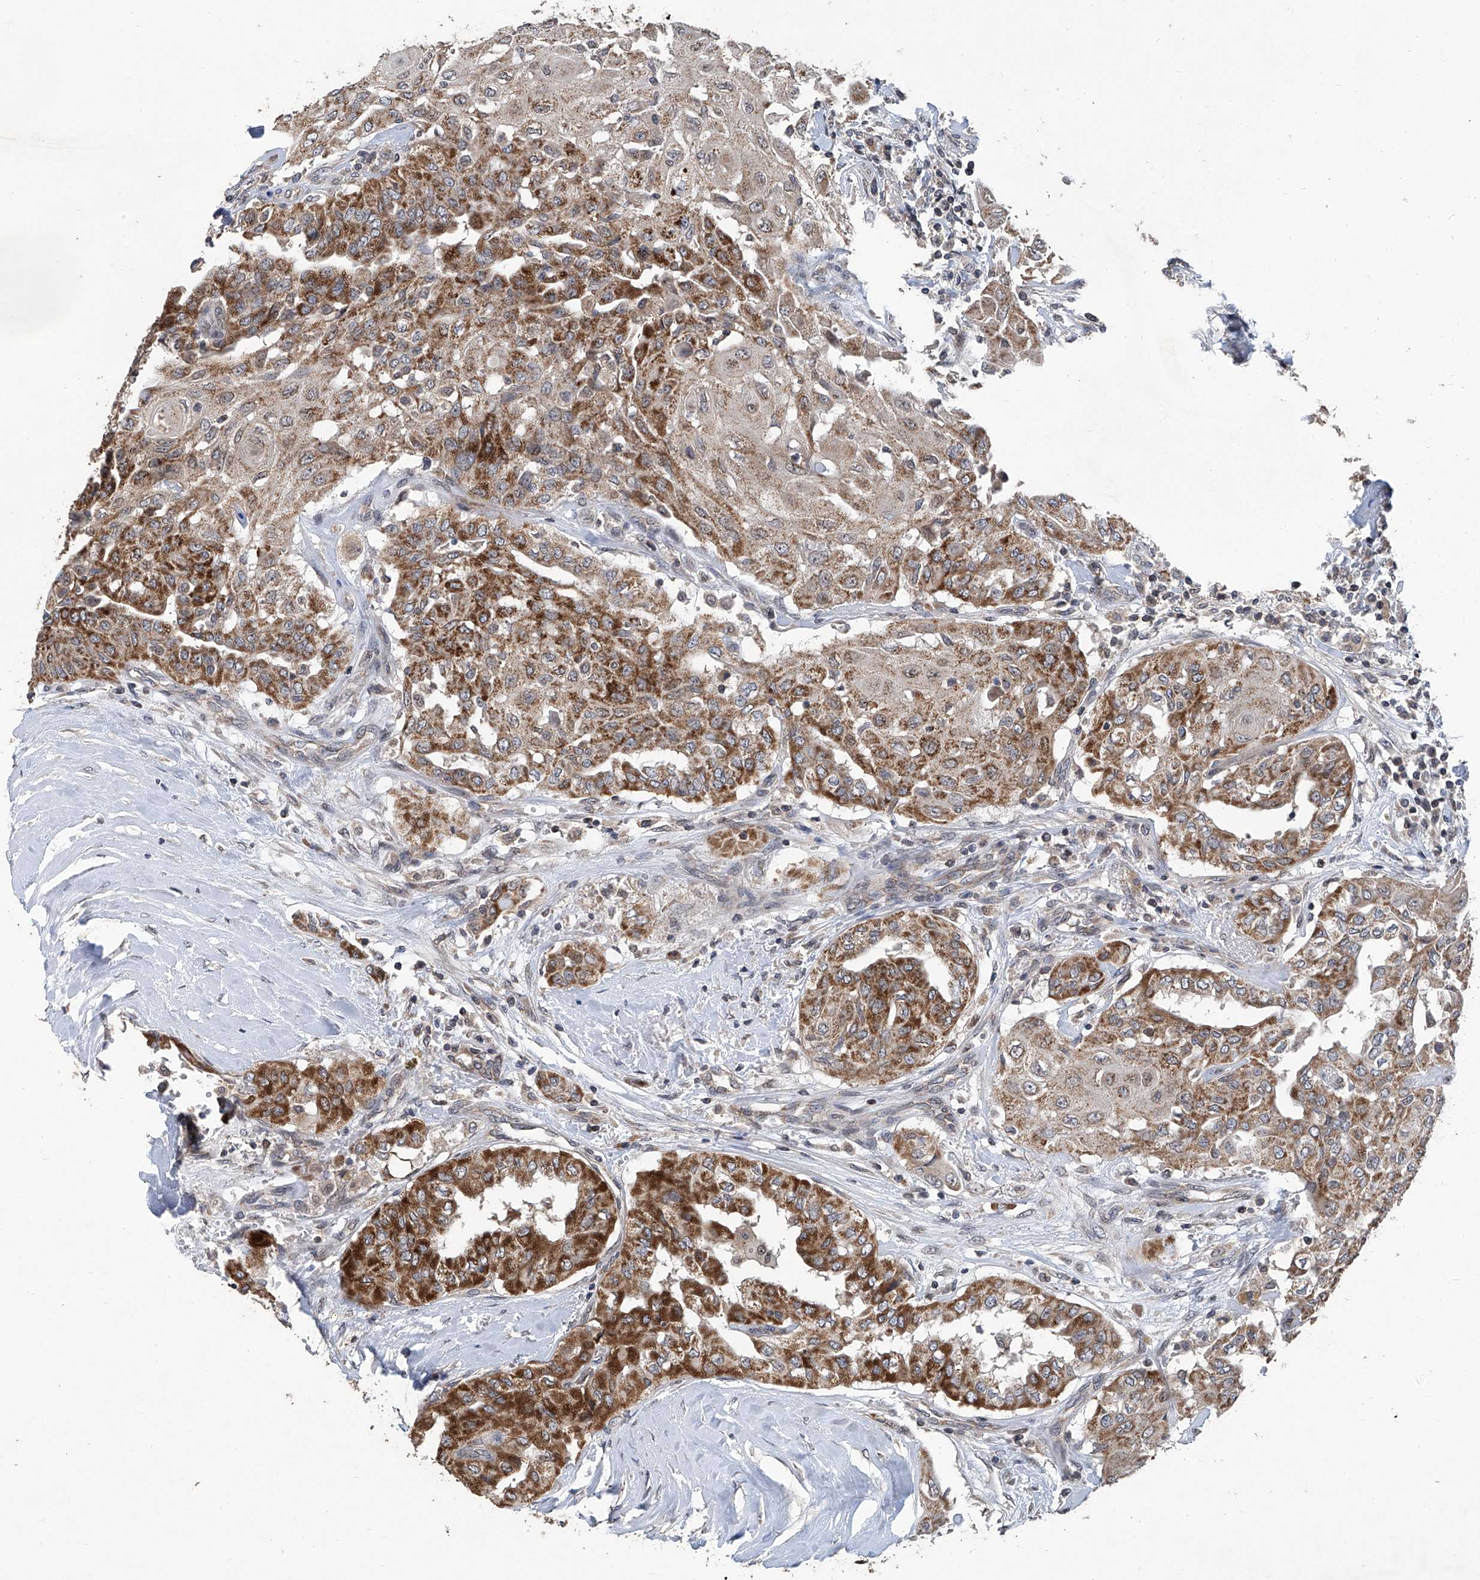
{"staining": {"intensity": "strong", "quantity": ">75%", "location": "cytoplasmic/membranous"}, "tissue": "thyroid cancer", "cell_type": "Tumor cells", "image_type": "cancer", "snomed": [{"axis": "morphology", "description": "Papillary adenocarcinoma, NOS"}, {"axis": "topography", "description": "Thyroid gland"}], "caption": "Immunohistochemical staining of thyroid cancer (papillary adenocarcinoma) exhibits high levels of strong cytoplasmic/membranous positivity in approximately >75% of tumor cells. (Stains: DAB in brown, nuclei in blue, Microscopy: brightfield microscopy at high magnification).", "gene": "BCKDHB", "patient": {"sex": "female", "age": 59}}